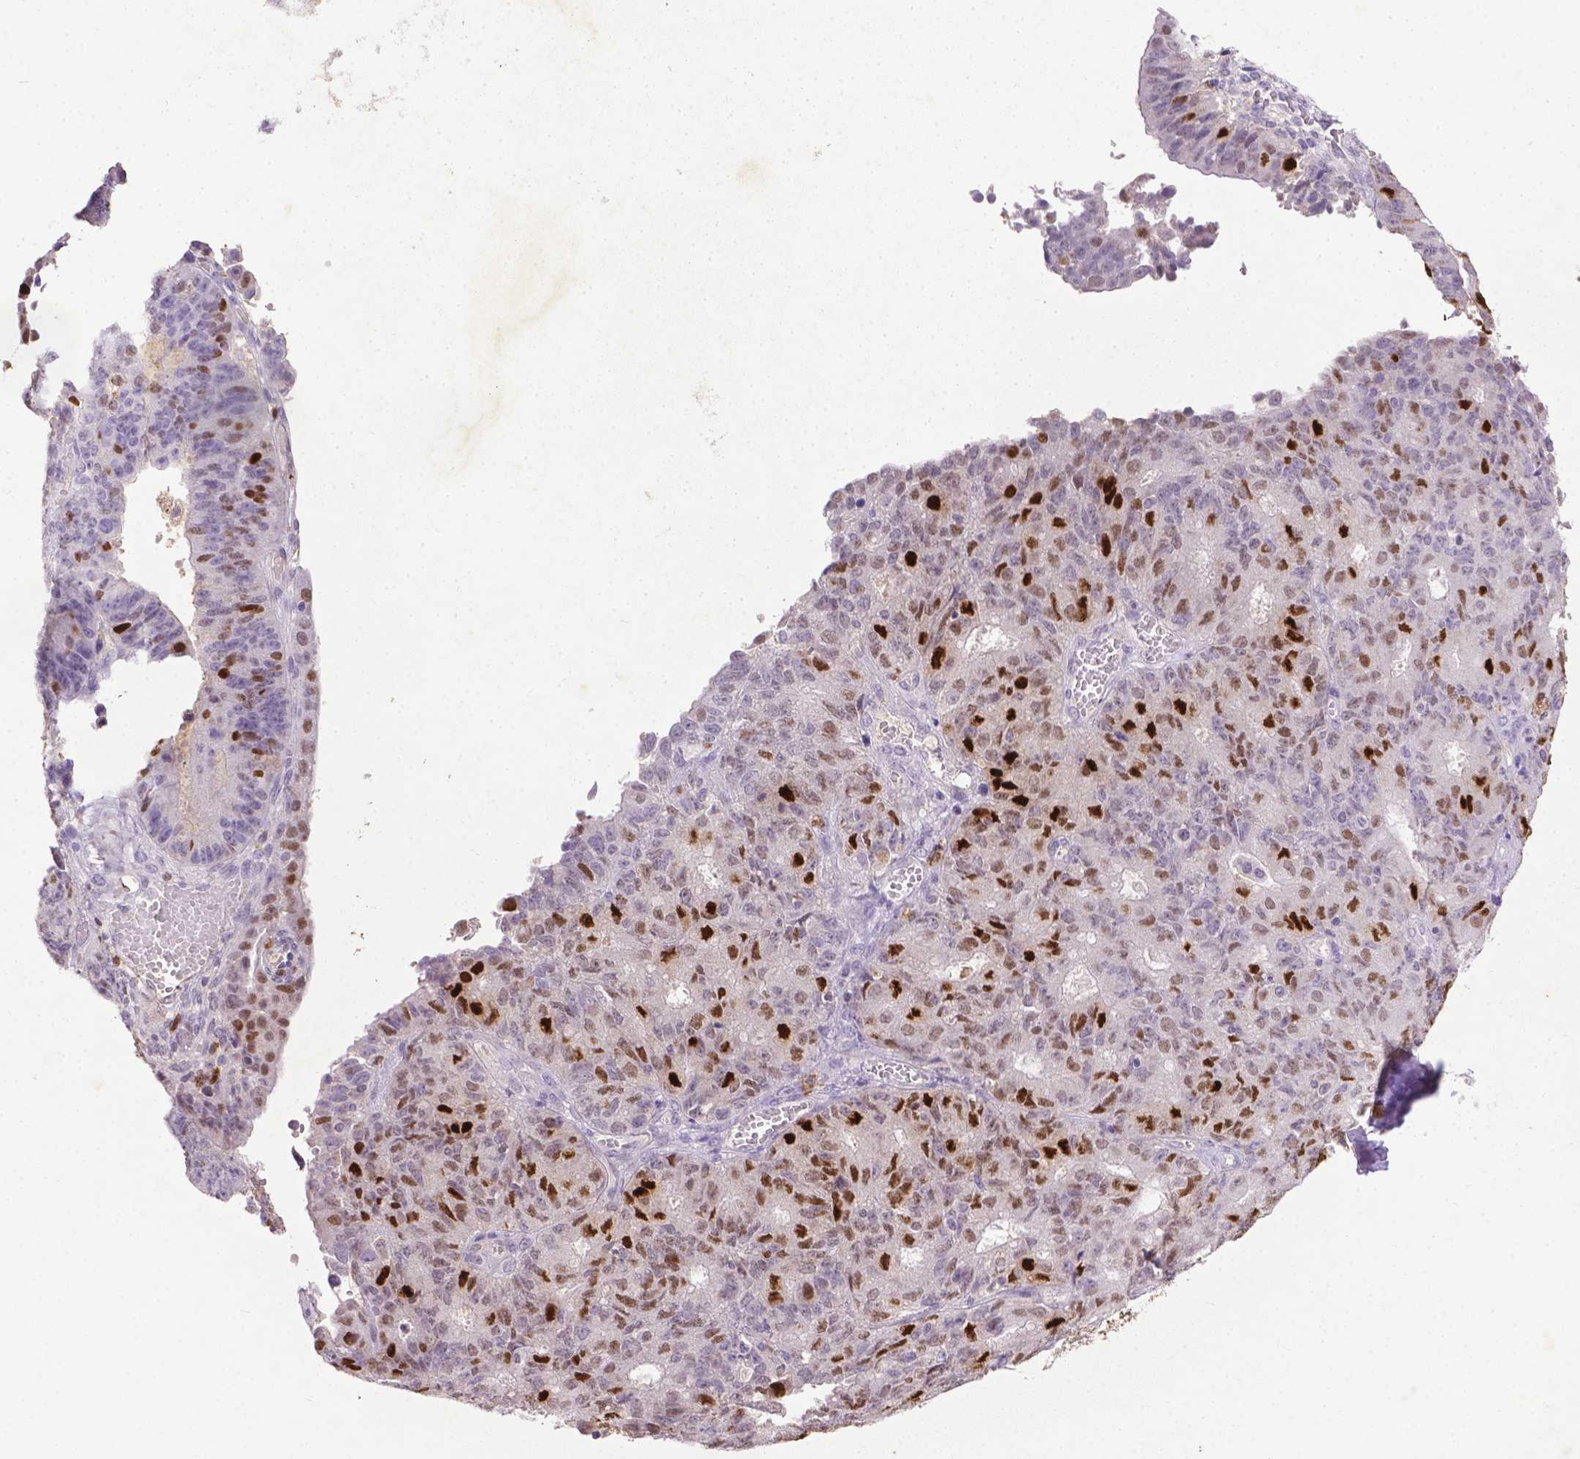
{"staining": {"intensity": "strong", "quantity": "25%-75%", "location": "nuclear"}, "tissue": "ovarian cancer", "cell_type": "Tumor cells", "image_type": "cancer", "snomed": [{"axis": "morphology", "description": "Carcinoma, endometroid"}, {"axis": "topography", "description": "Ovary"}], "caption": "This photomicrograph exhibits immunohistochemistry (IHC) staining of ovarian endometroid carcinoma, with high strong nuclear expression in approximately 25%-75% of tumor cells.", "gene": "CDKN1A", "patient": {"sex": "female", "age": 42}}